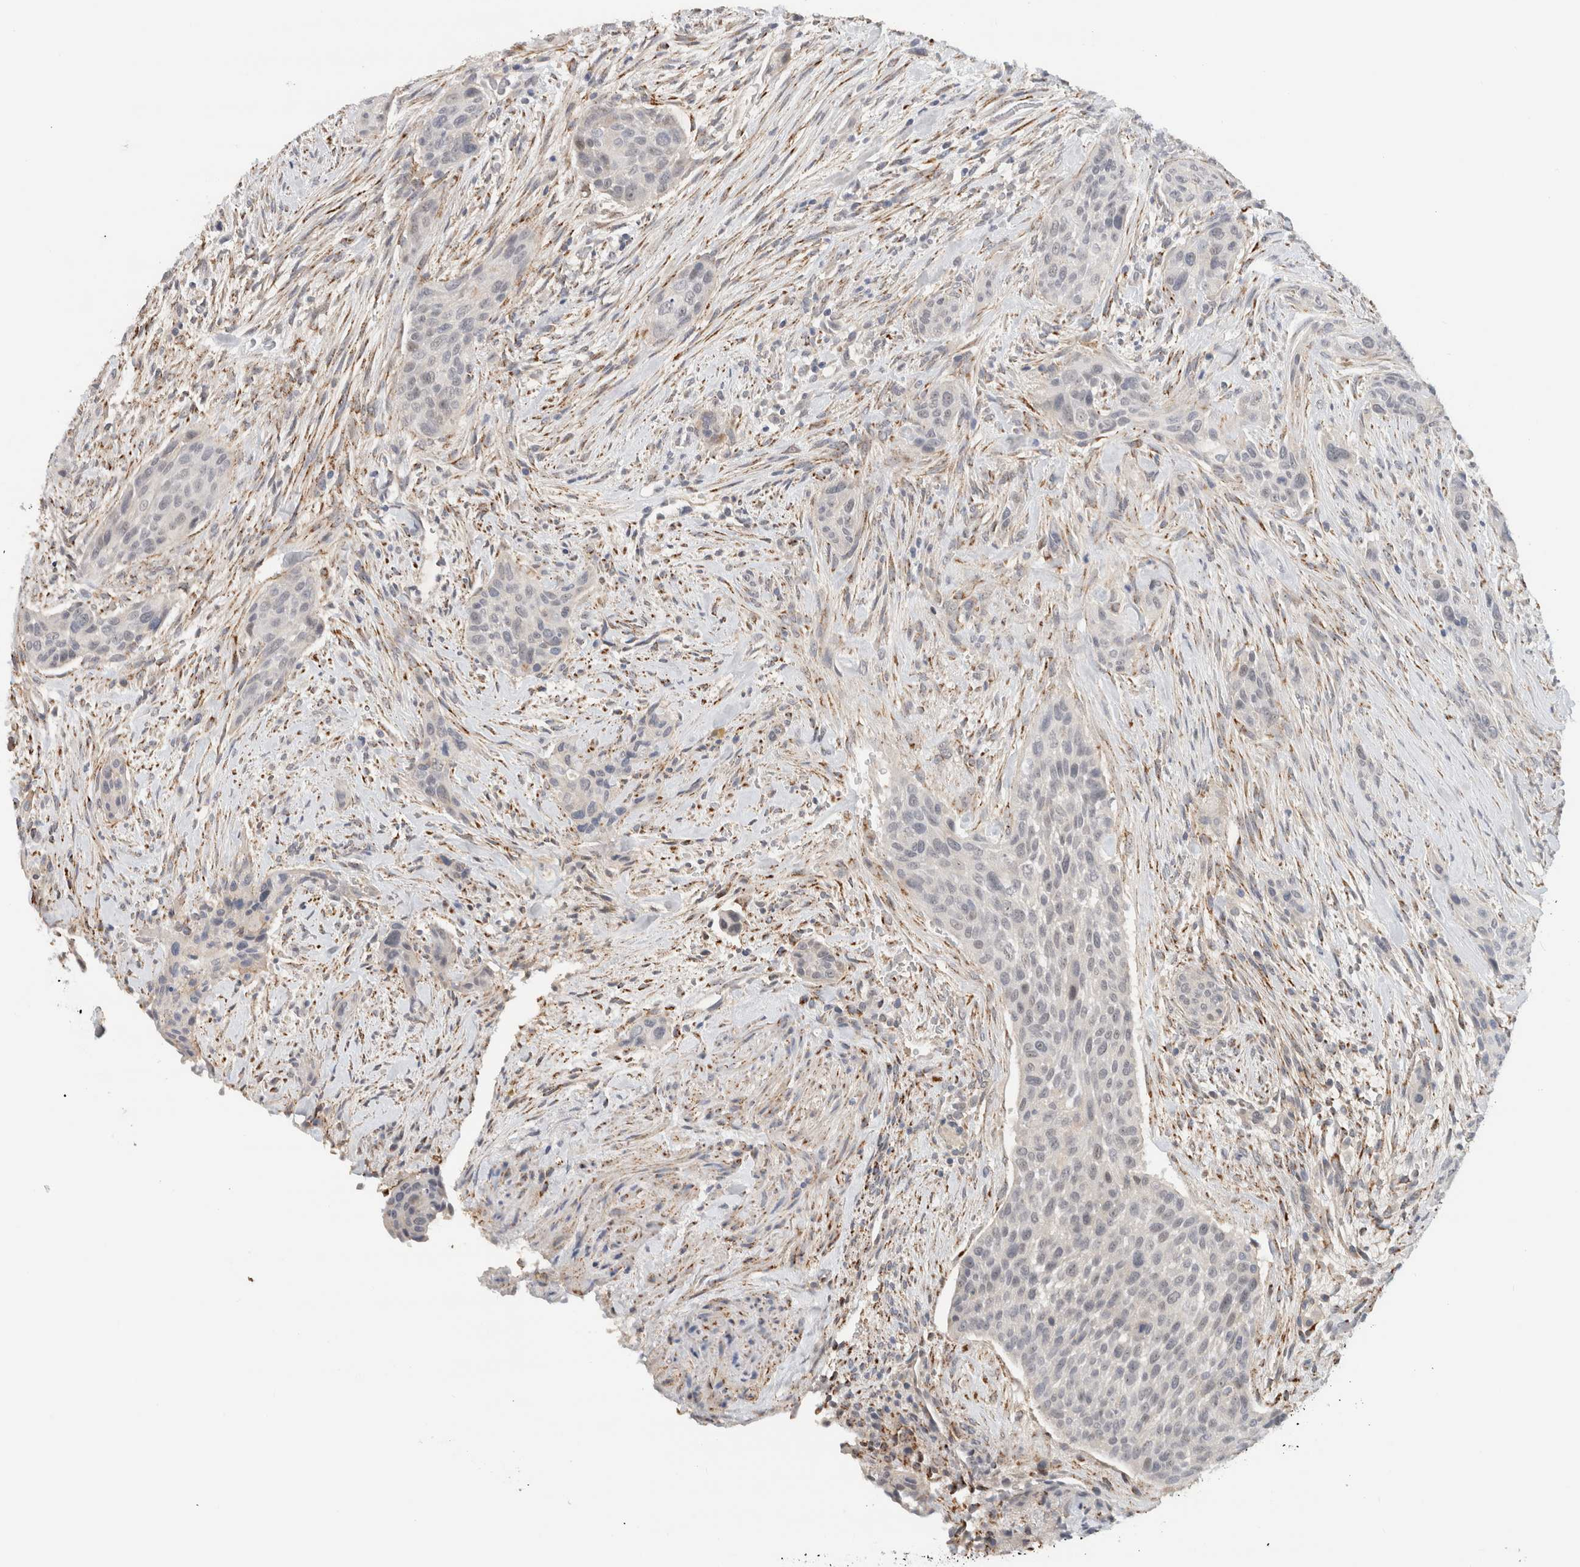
{"staining": {"intensity": "negative", "quantity": "none", "location": "none"}, "tissue": "urothelial cancer", "cell_type": "Tumor cells", "image_type": "cancer", "snomed": [{"axis": "morphology", "description": "Urothelial carcinoma, High grade"}, {"axis": "topography", "description": "Urinary bladder"}], "caption": "A photomicrograph of urothelial carcinoma (high-grade) stained for a protein shows no brown staining in tumor cells.", "gene": "HCN3", "patient": {"sex": "male", "age": 35}}